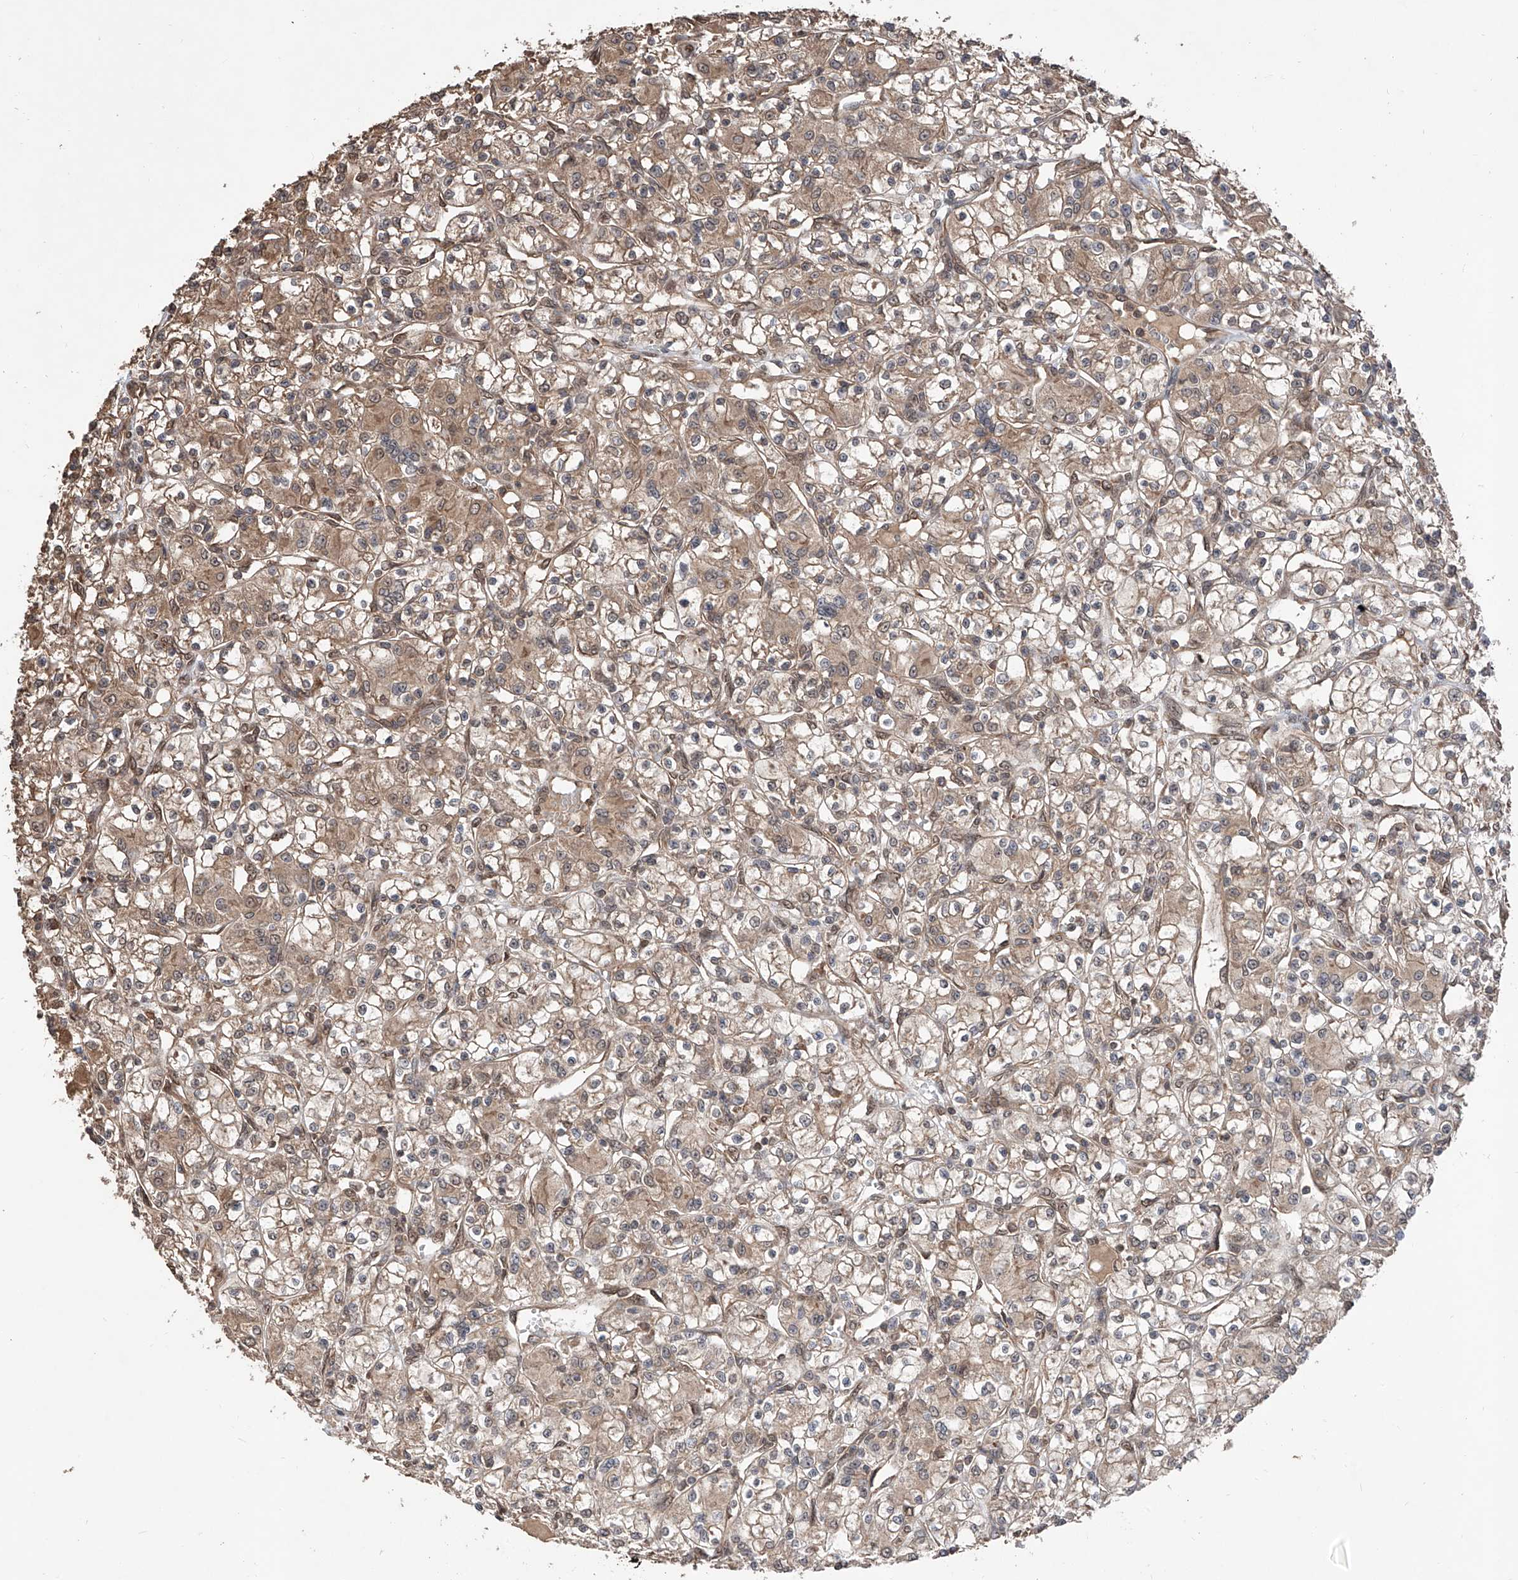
{"staining": {"intensity": "weak", "quantity": ">75%", "location": "cytoplasmic/membranous"}, "tissue": "renal cancer", "cell_type": "Tumor cells", "image_type": "cancer", "snomed": [{"axis": "morphology", "description": "Adenocarcinoma, NOS"}, {"axis": "topography", "description": "Kidney"}], "caption": "Protein expression analysis of human renal cancer reveals weak cytoplasmic/membranous positivity in approximately >75% of tumor cells.", "gene": "FAM135A", "patient": {"sex": "female", "age": 59}}